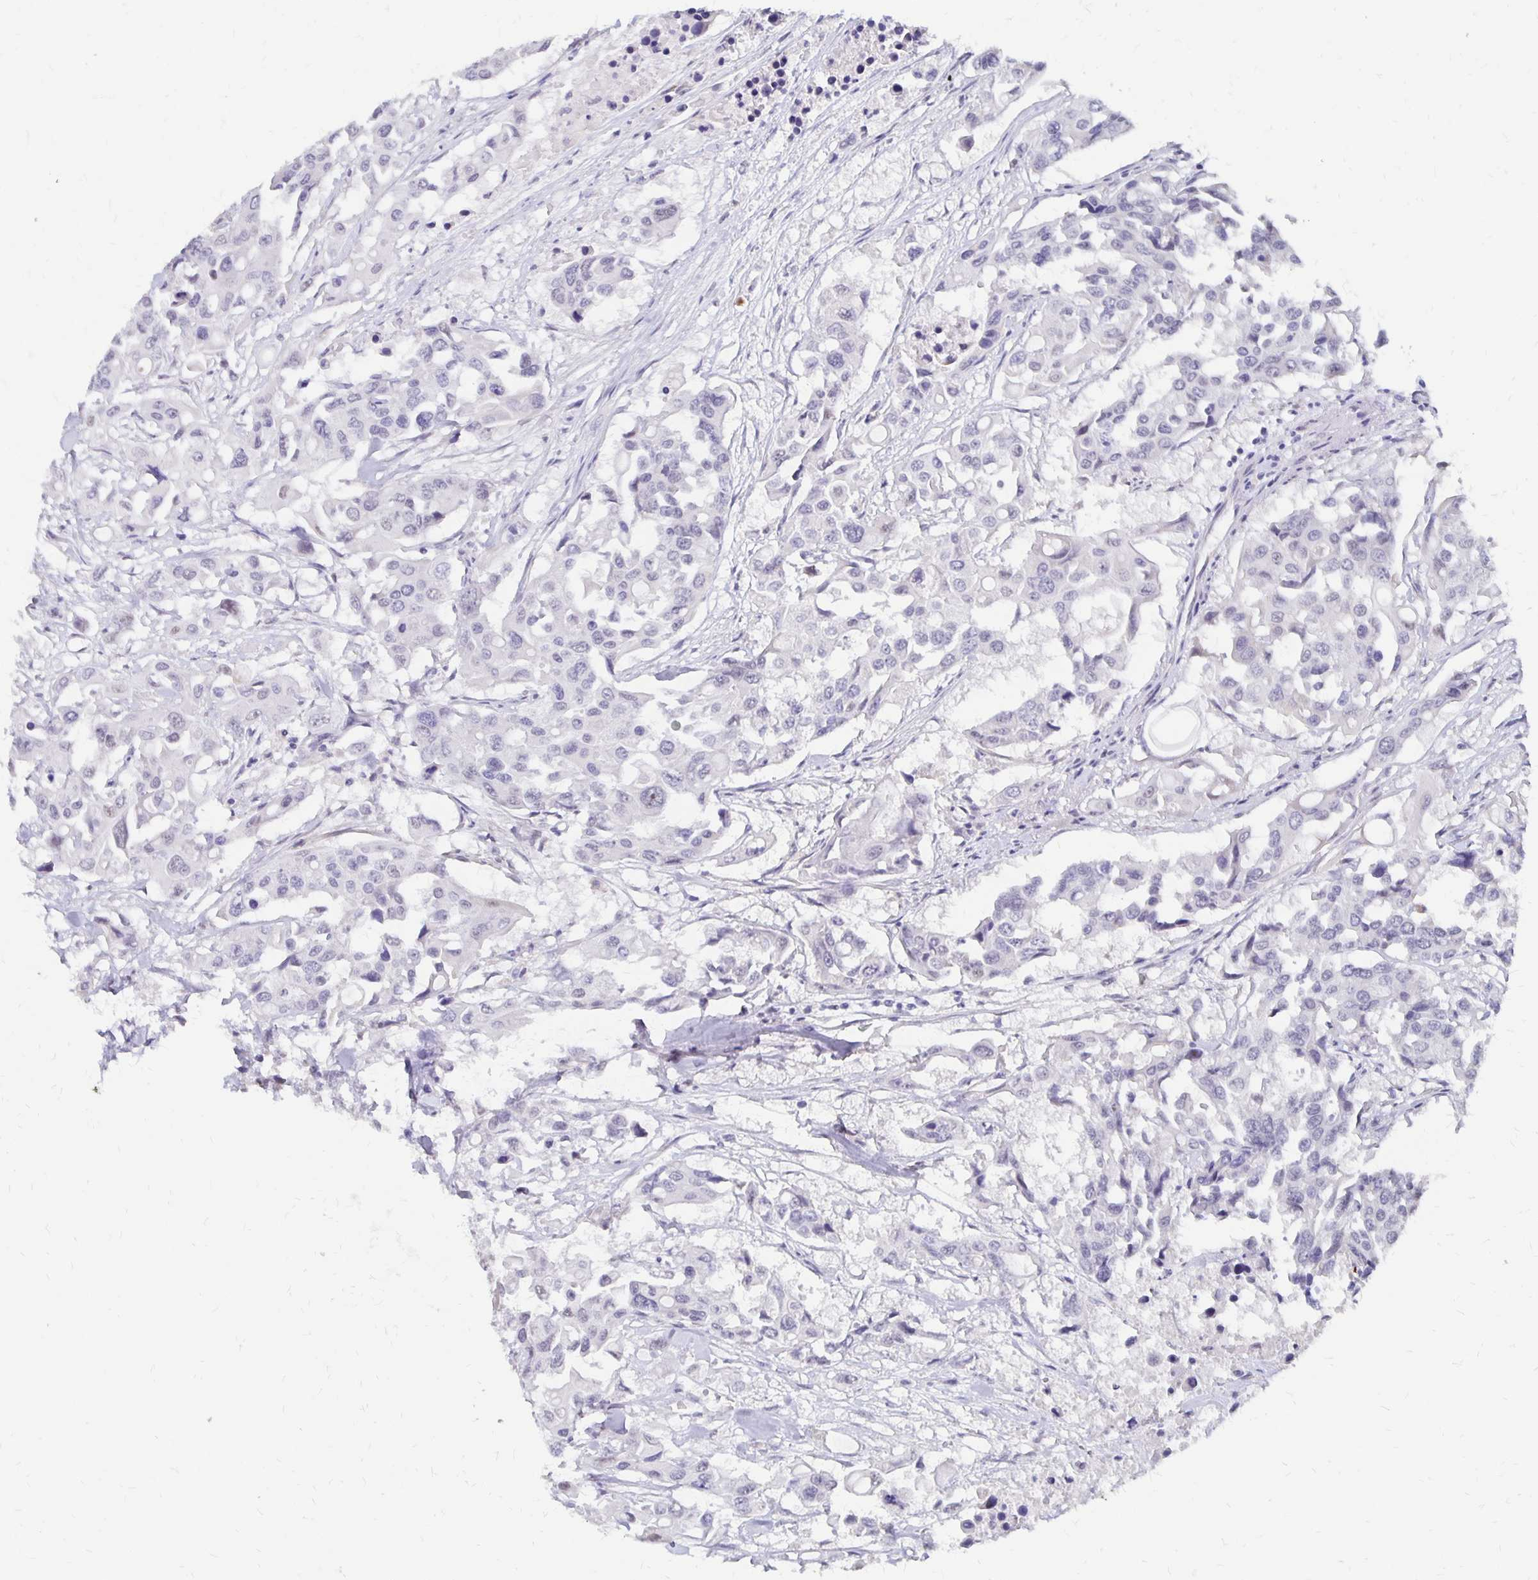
{"staining": {"intensity": "negative", "quantity": "none", "location": "none"}, "tissue": "colorectal cancer", "cell_type": "Tumor cells", "image_type": "cancer", "snomed": [{"axis": "morphology", "description": "Adenocarcinoma, NOS"}, {"axis": "topography", "description": "Colon"}], "caption": "Immunohistochemical staining of colorectal adenocarcinoma shows no significant positivity in tumor cells.", "gene": "ATOSB", "patient": {"sex": "male", "age": 77}}